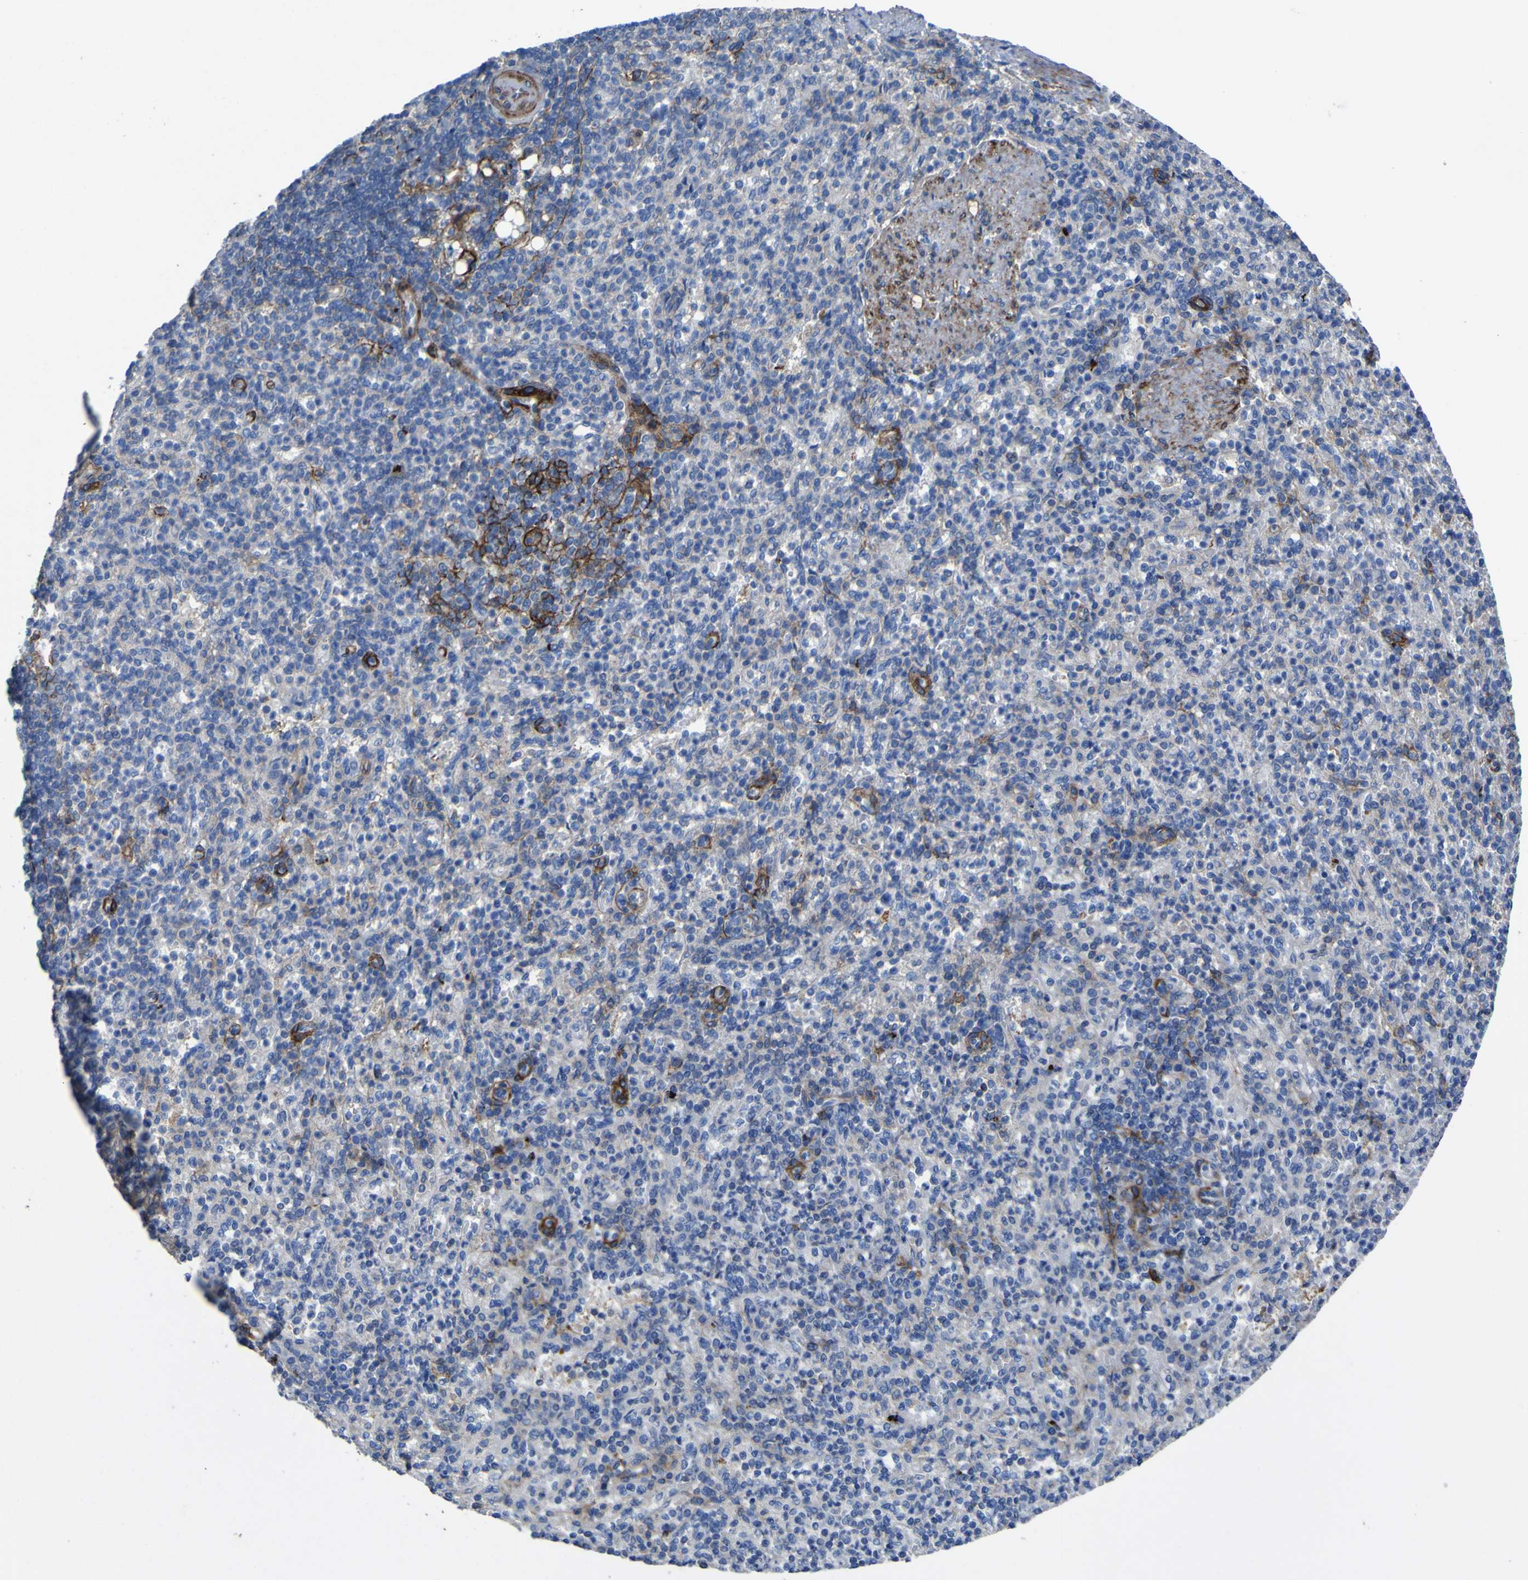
{"staining": {"intensity": "negative", "quantity": "none", "location": "none"}, "tissue": "spleen", "cell_type": "Cells in red pulp", "image_type": "normal", "snomed": [{"axis": "morphology", "description": "Normal tissue, NOS"}, {"axis": "topography", "description": "Spleen"}], "caption": "Immunohistochemistry (IHC) image of benign spleen stained for a protein (brown), which displays no staining in cells in red pulp. (DAB immunohistochemistry (IHC) with hematoxylin counter stain).", "gene": "AGO4", "patient": {"sex": "female", "age": 74}}